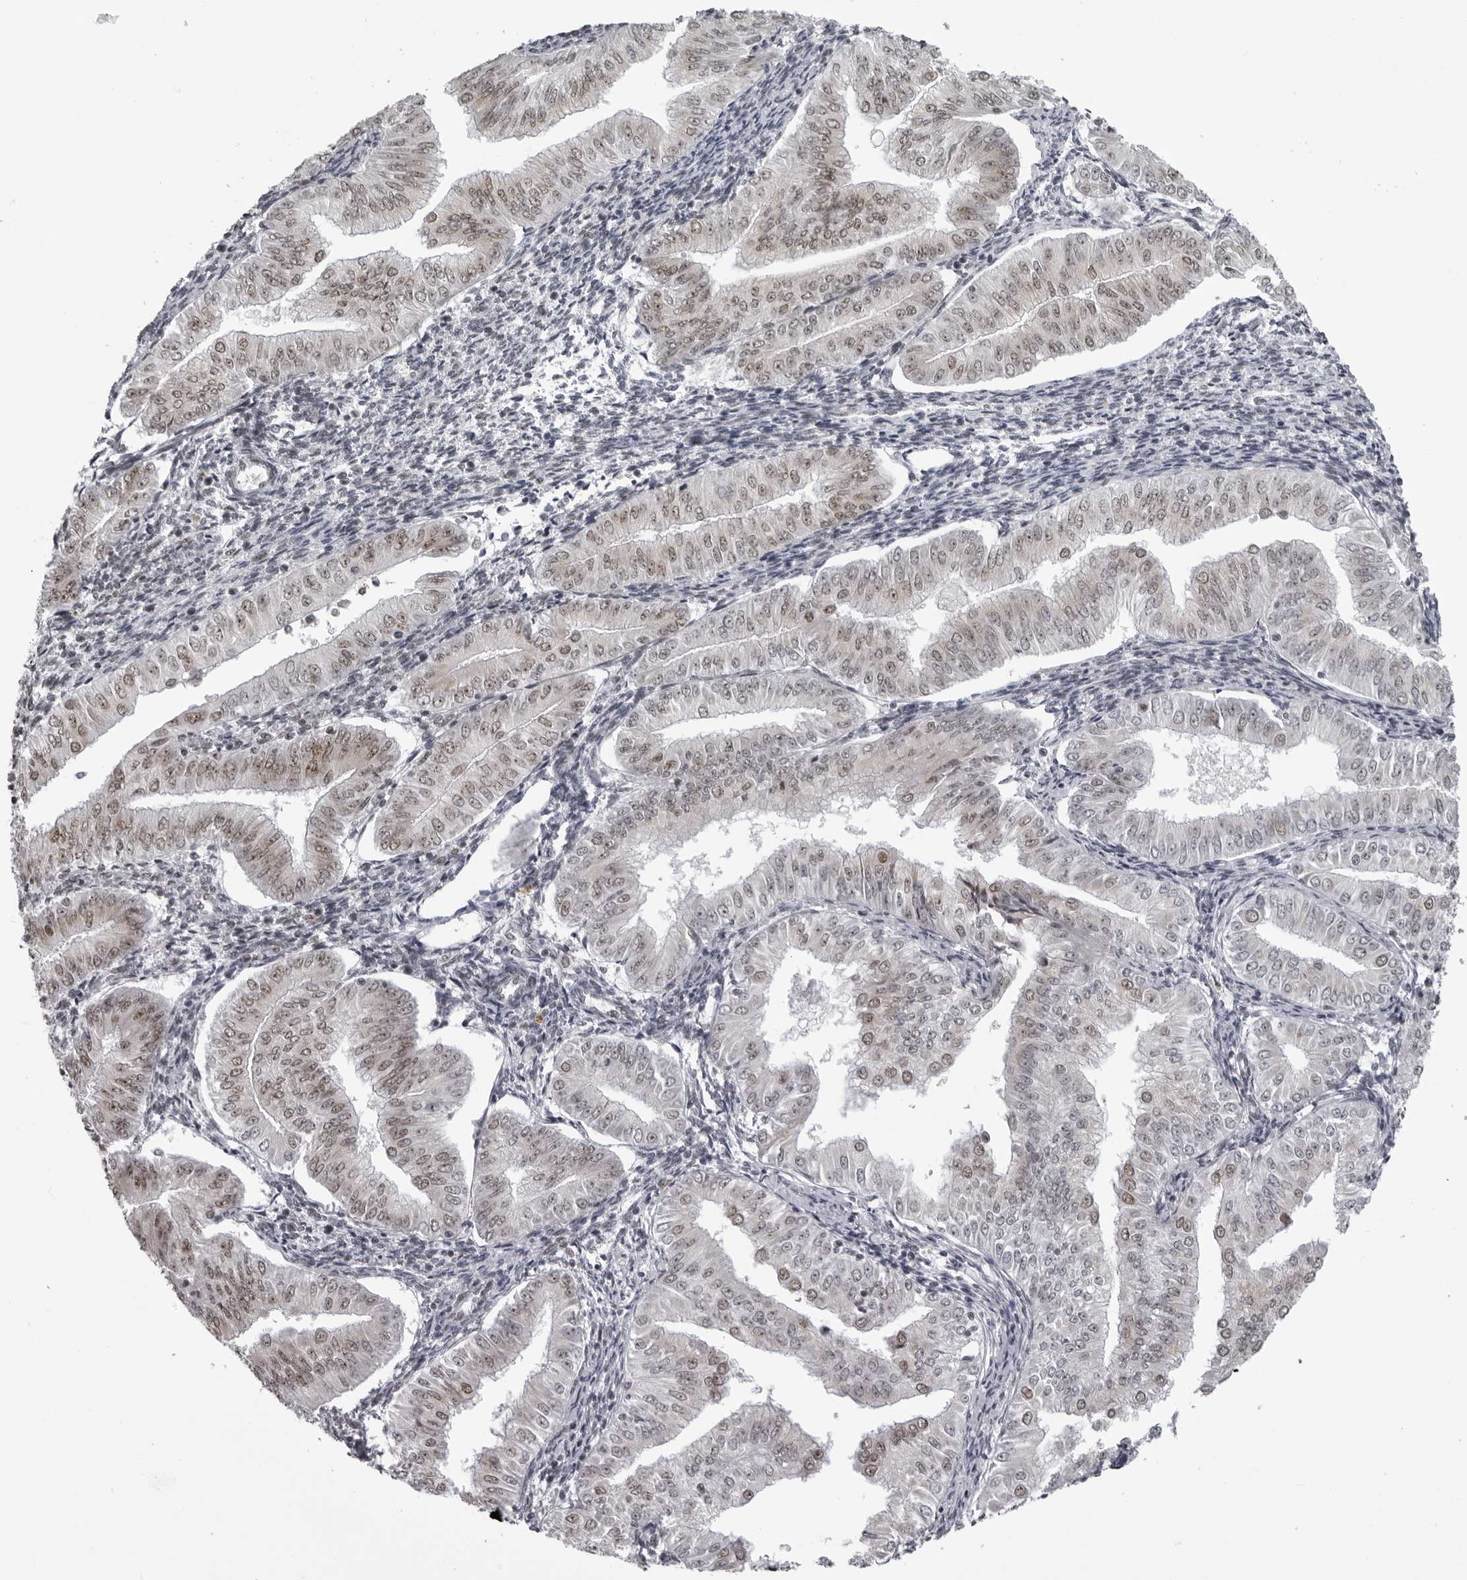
{"staining": {"intensity": "weak", "quantity": "25%-75%", "location": "nuclear"}, "tissue": "endometrial cancer", "cell_type": "Tumor cells", "image_type": "cancer", "snomed": [{"axis": "morphology", "description": "Normal tissue, NOS"}, {"axis": "morphology", "description": "Adenocarcinoma, NOS"}, {"axis": "topography", "description": "Endometrium"}], "caption": "Immunohistochemical staining of endometrial cancer (adenocarcinoma) shows weak nuclear protein positivity in approximately 25%-75% of tumor cells.", "gene": "HEXIM2", "patient": {"sex": "female", "age": 53}}